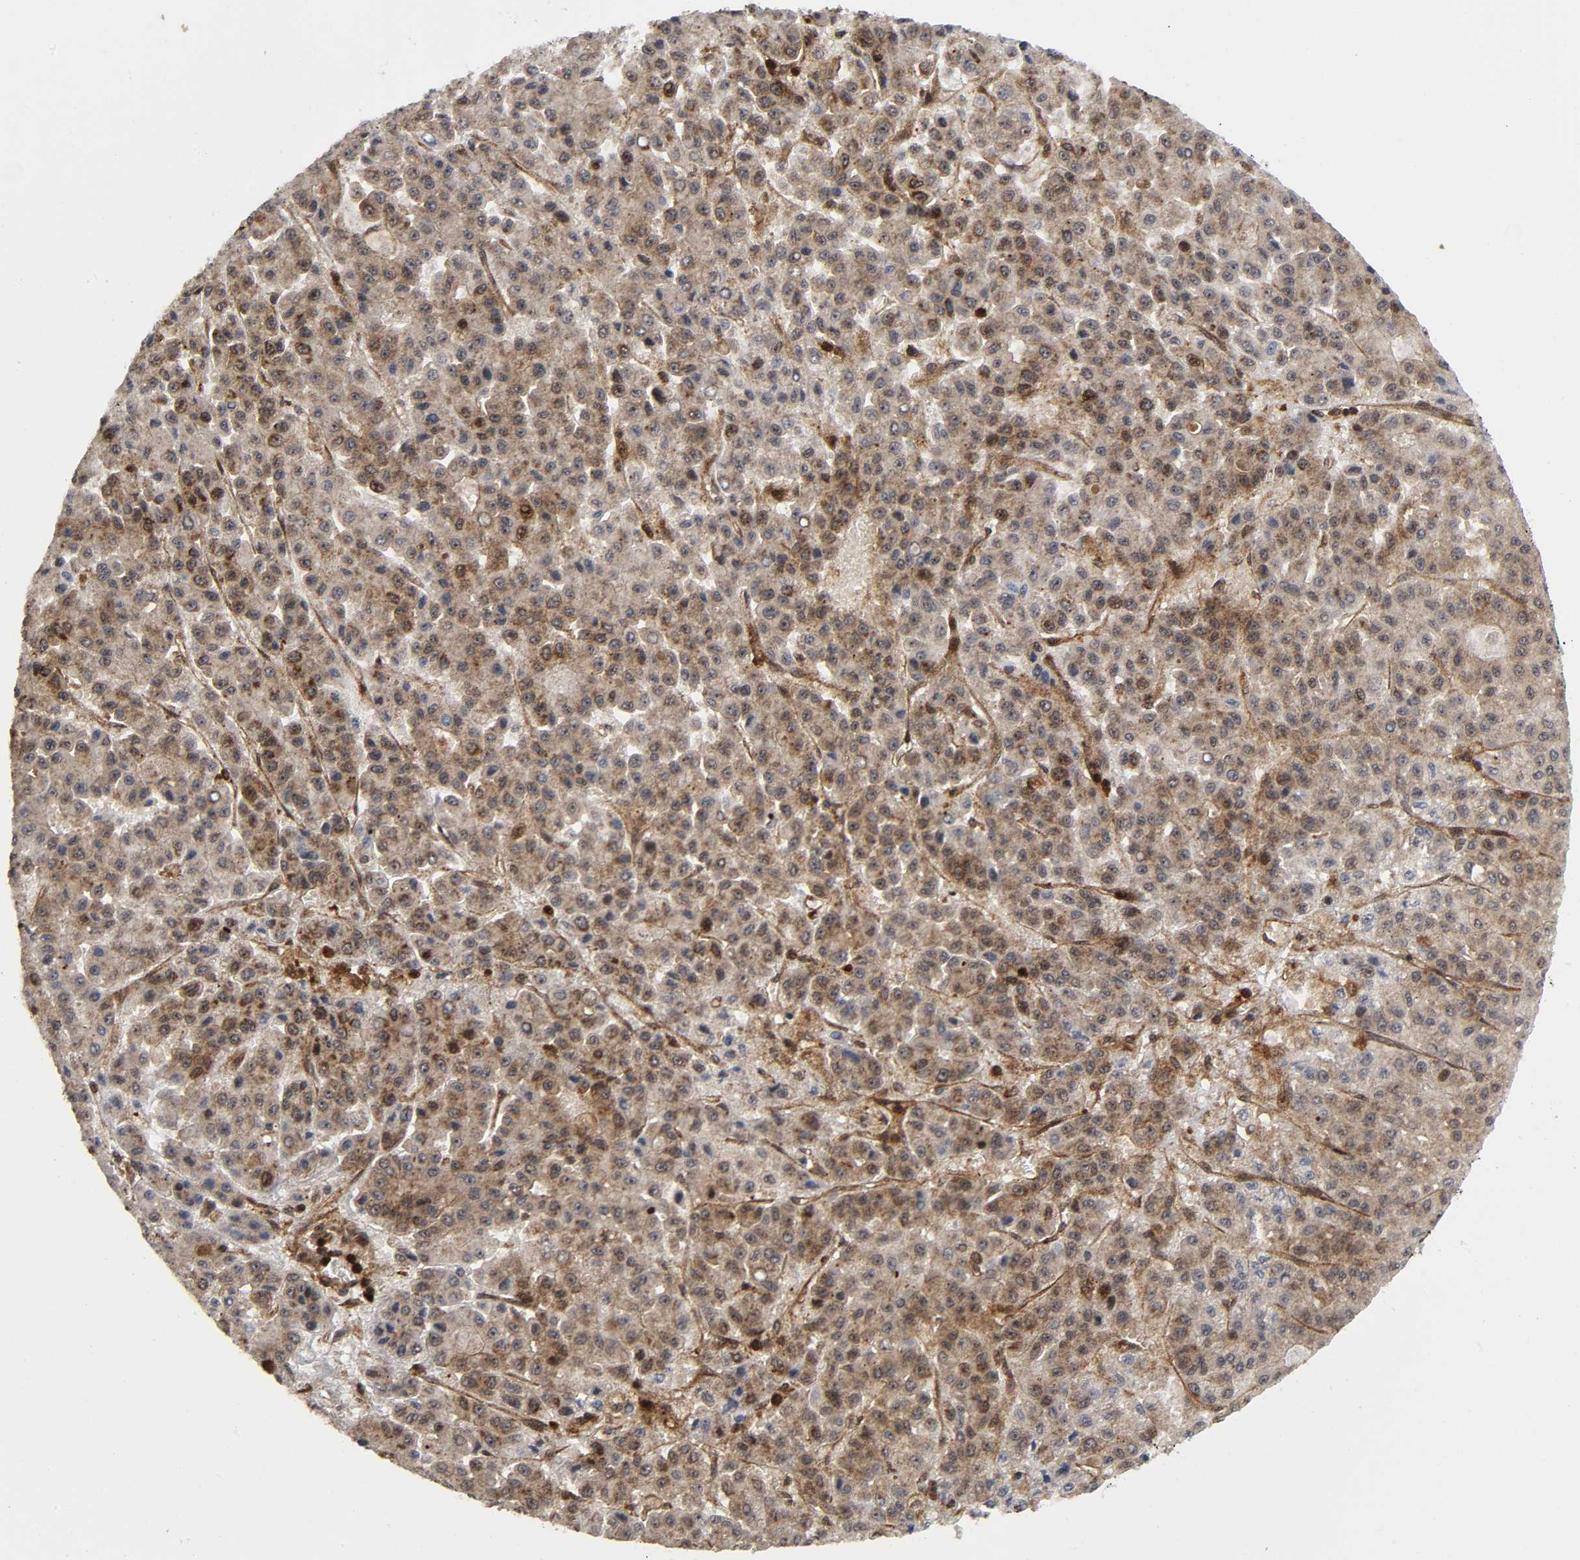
{"staining": {"intensity": "moderate", "quantity": "25%-75%", "location": "cytoplasmic/membranous,nuclear"}, "tissue": "liver cancer", "cell_type": "Tumor cells", "image_type": "cancer", "snomed": [{"axis": "morphology", "description": "Carcinoma, Hepatocellular, NOS"}, {"axis": "topography", "description": "Liver"}], "caption": "A brown stain shows moderate cytoplasmic/membranous and nuclear staining of a protein in liver cancer tumor cells. (IHC, brightfield microscopy, high magnification).", "gene": "MAPK1", "patient": {"sex": "male", "age": 70}}